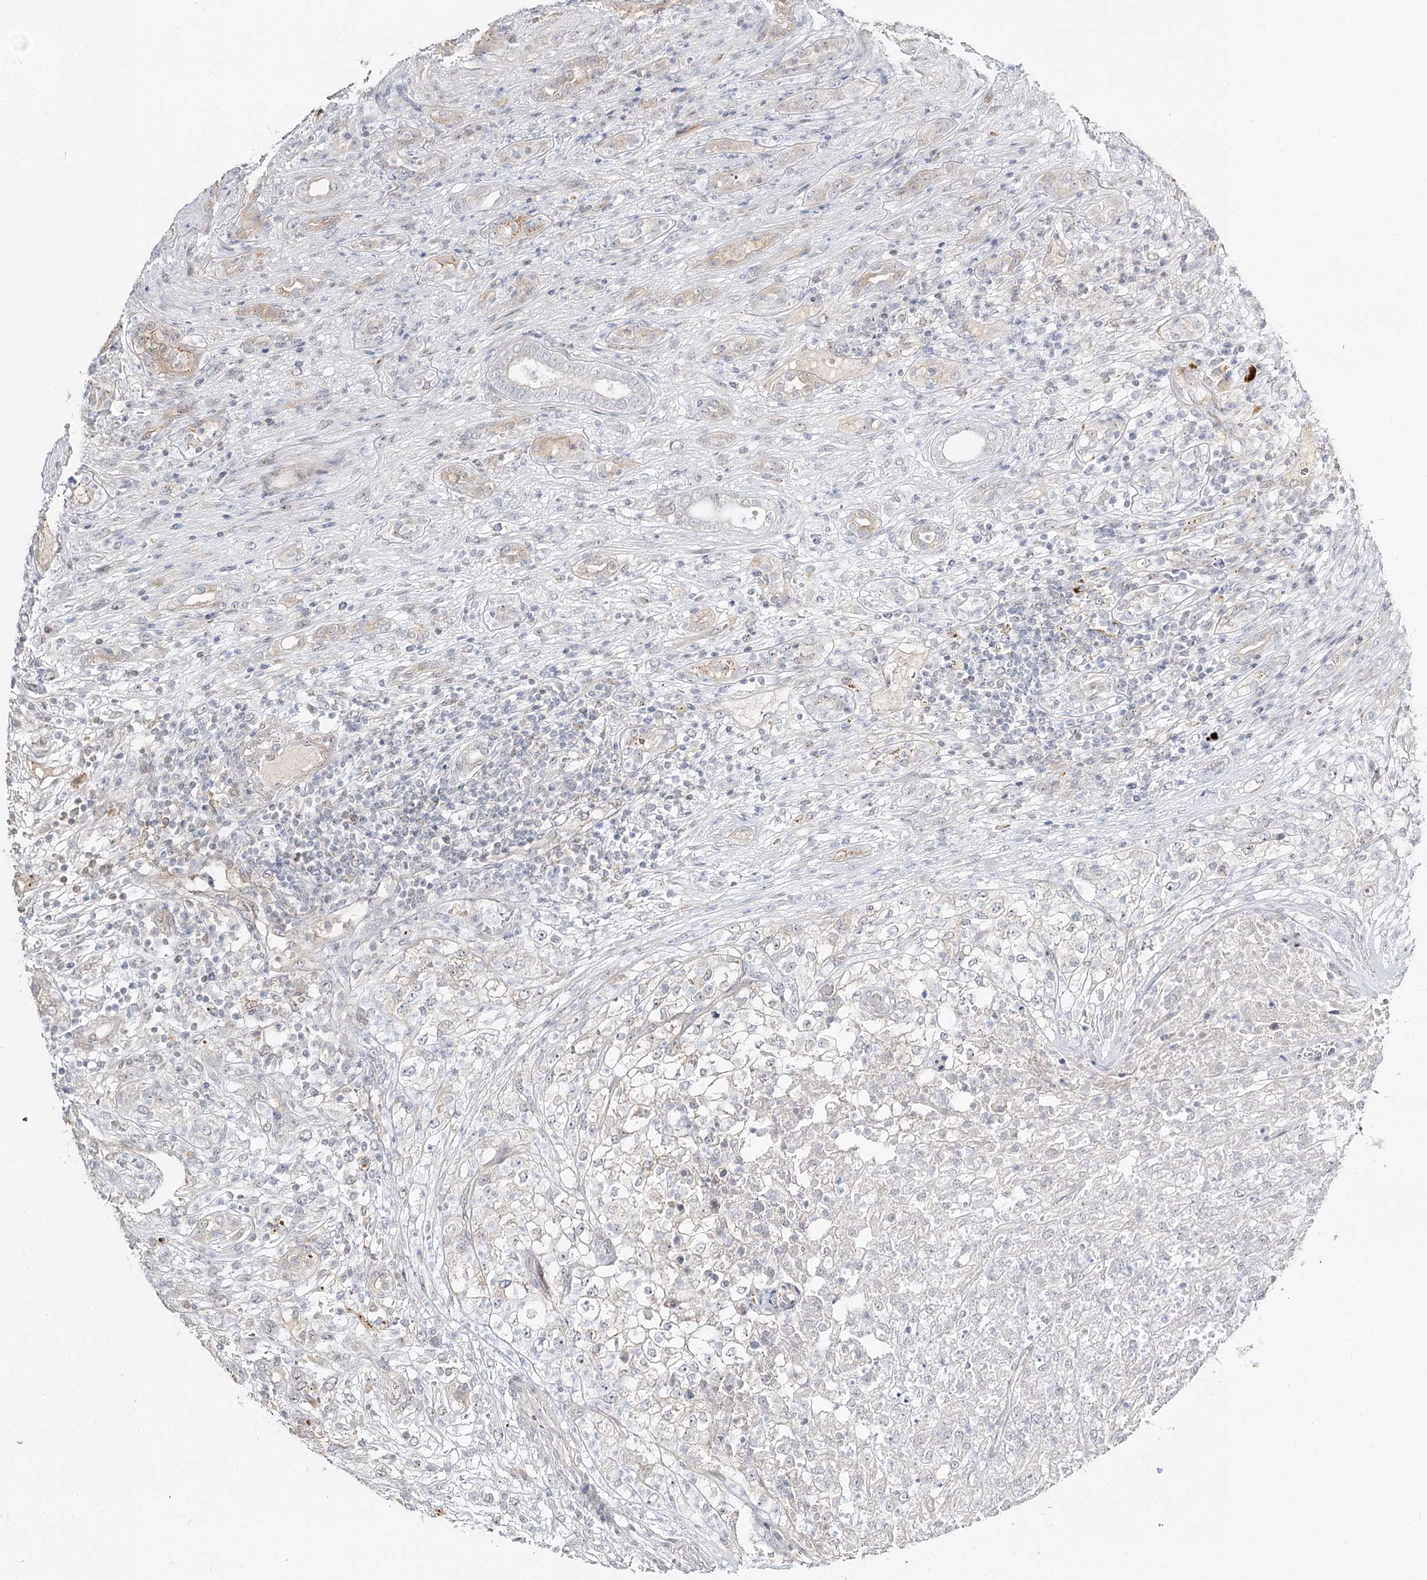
{"staining": {"intensity": "negative", "quantity": "none", "location": "none"}, "tissue": "renal cancer", "cell_type": "Tumor cells", "image_type": "cancer", "snomed": [{"axis": "morphology", "description": "Adenocarcinoma, NOS"}, {"axis": "topography", "description": "Kidney"}], "caption": "This photomicrograph is of adenocarcinoma (renal) stained with immunohistochemistry (IHC) to label a protein in brown with the nuclei are counter-stained blue. There is no expression in tumor cells.", "gene": "GUCY2C", "patient": {"sex": "female", "age": 54}}